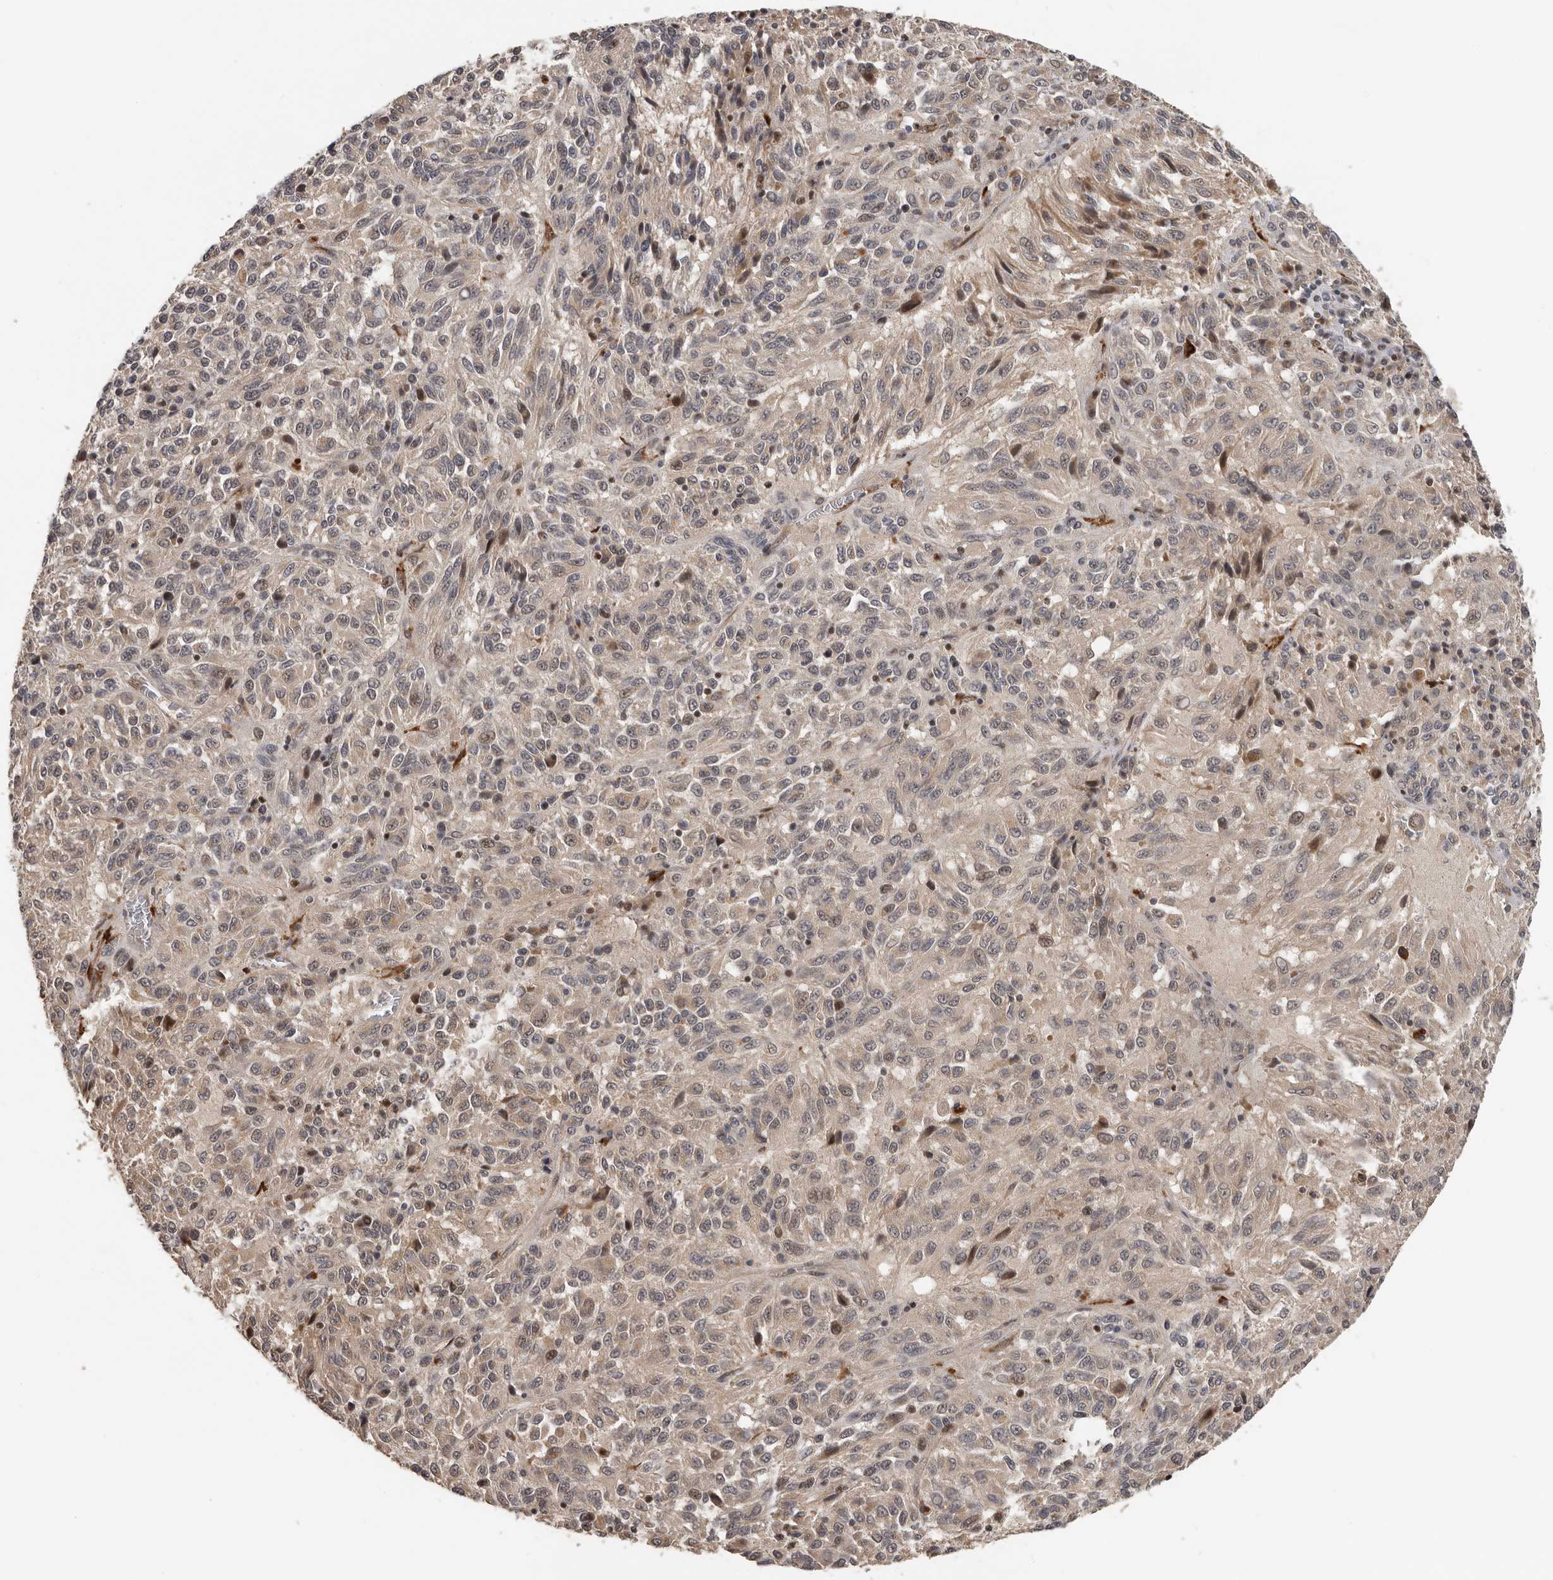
{"staining": {"intensity": "weak", "quantity": "25%-75%", "location": "nuclear"}, "tissue": "melanoma", "cell_type": "Tumor cells", "image_type": "cancer", "snomed": [{"axis": "morphology", "description": "Malignant melanoma, Metastatic site"}, {"axis": "topography", "description": "Lung"}], "caption": "IHC image of neoplastic tissue: human melanoma stained using immunohistochemistry demonstrates low levels of weak protein expression localized specifically in the nuclear of tumor cells, appearing as a nuclear brown color.", "gene": "HENMT1", "patient": {"sex": "male", "age": 64}}